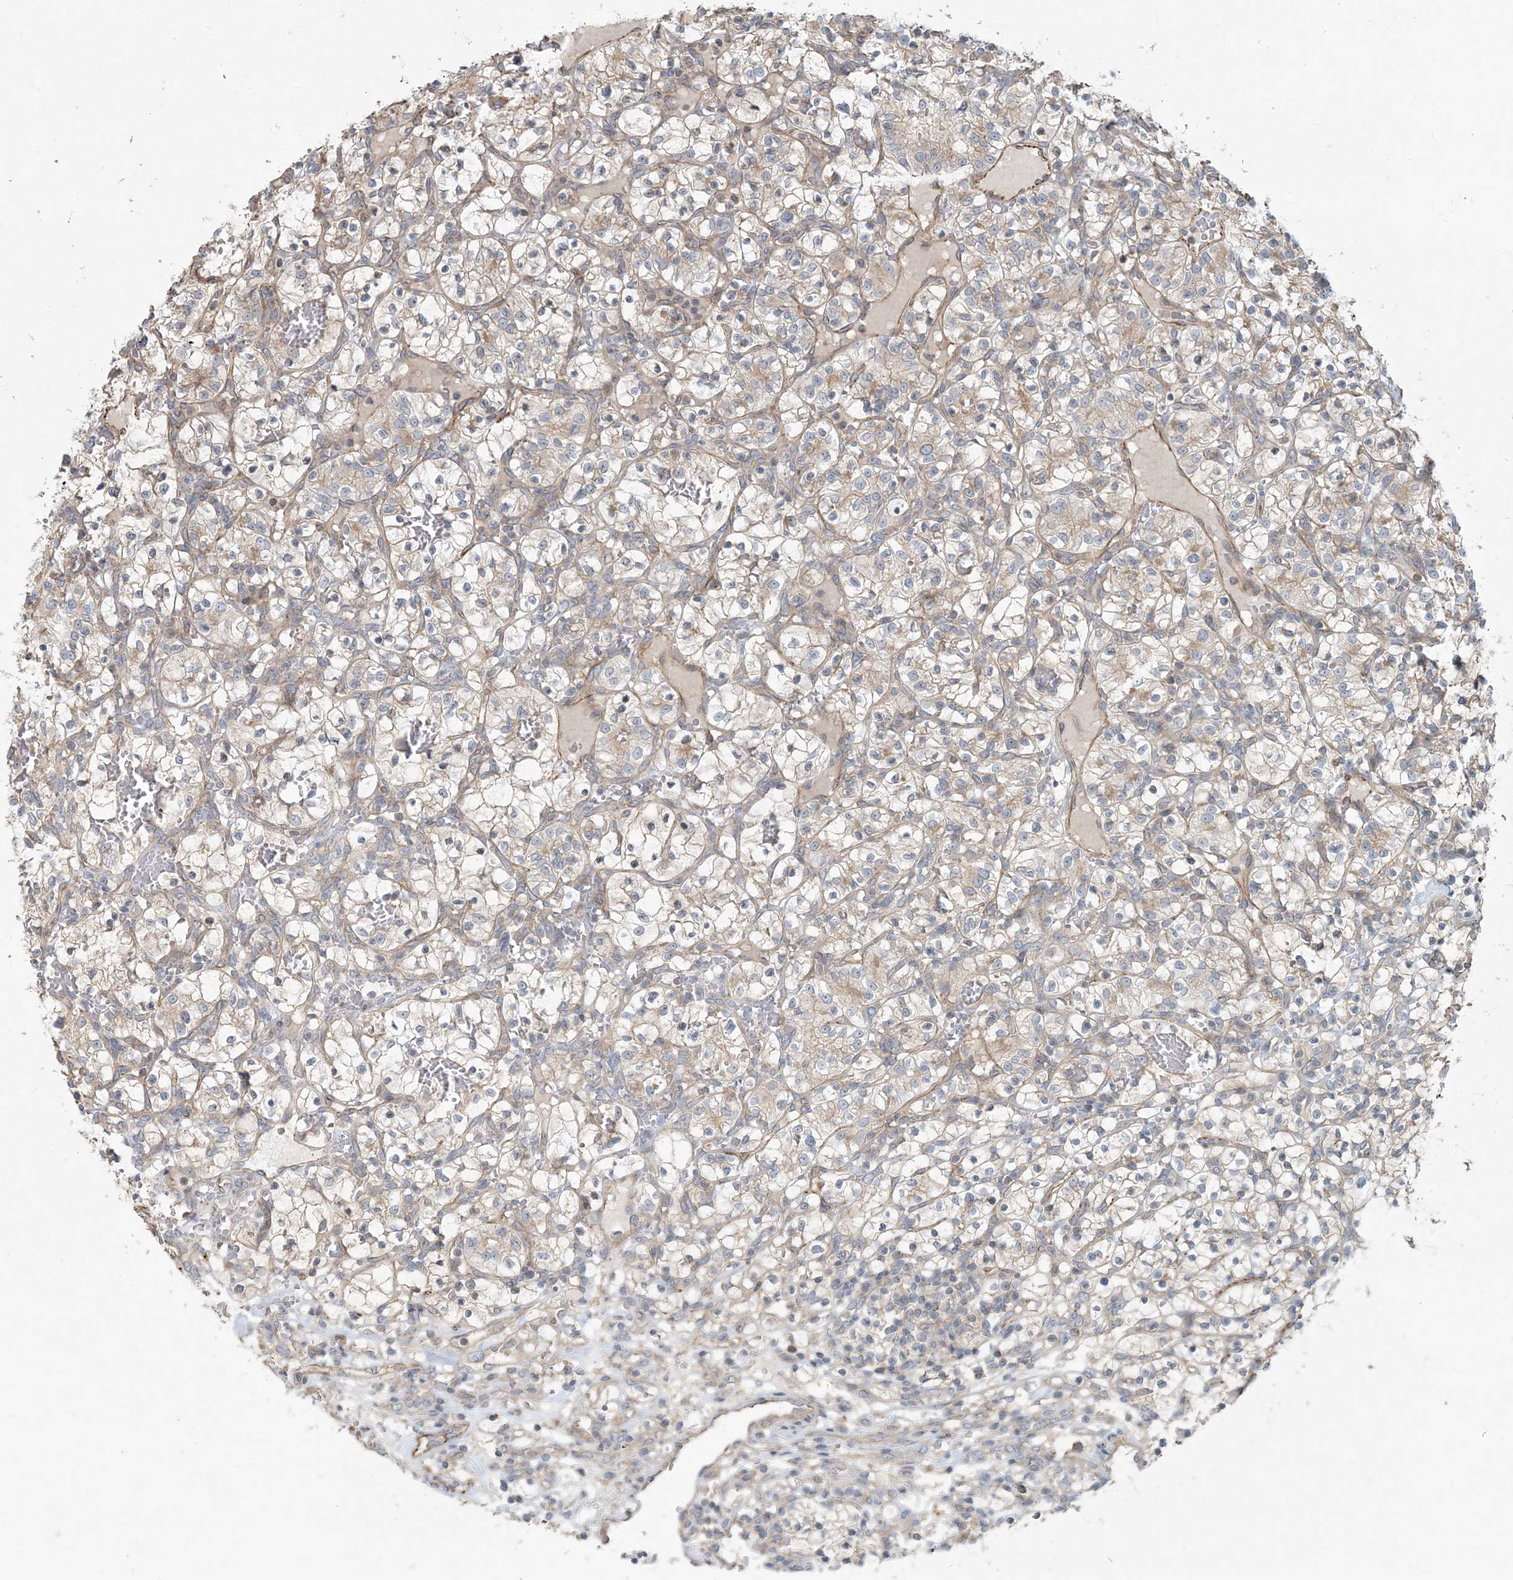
{"staining": {"intensity": "weak", "quantity": "25%-75%", "location": "cytoplasmic/membranous"}, "tissue": "renal cancer", "cell_type": "Tumor cells", "image_type": "cancer", "snomed": [{"axis": "morphology", "description": "Adenocarcinoma, NOS"}, {"axis": "topography", "description": "Kidney"}], "caption": "Brown immunohistochemical staining in human renal adenocarcinoma exhibits weak cytoplasmic/membranous positivity in about 25%-75% of tumor cells. (DAB = brown stain, brightfield microscopy at high magnification).", "gene": "ARHGEF38", "patient": {"sex": "female", "age": 57}}